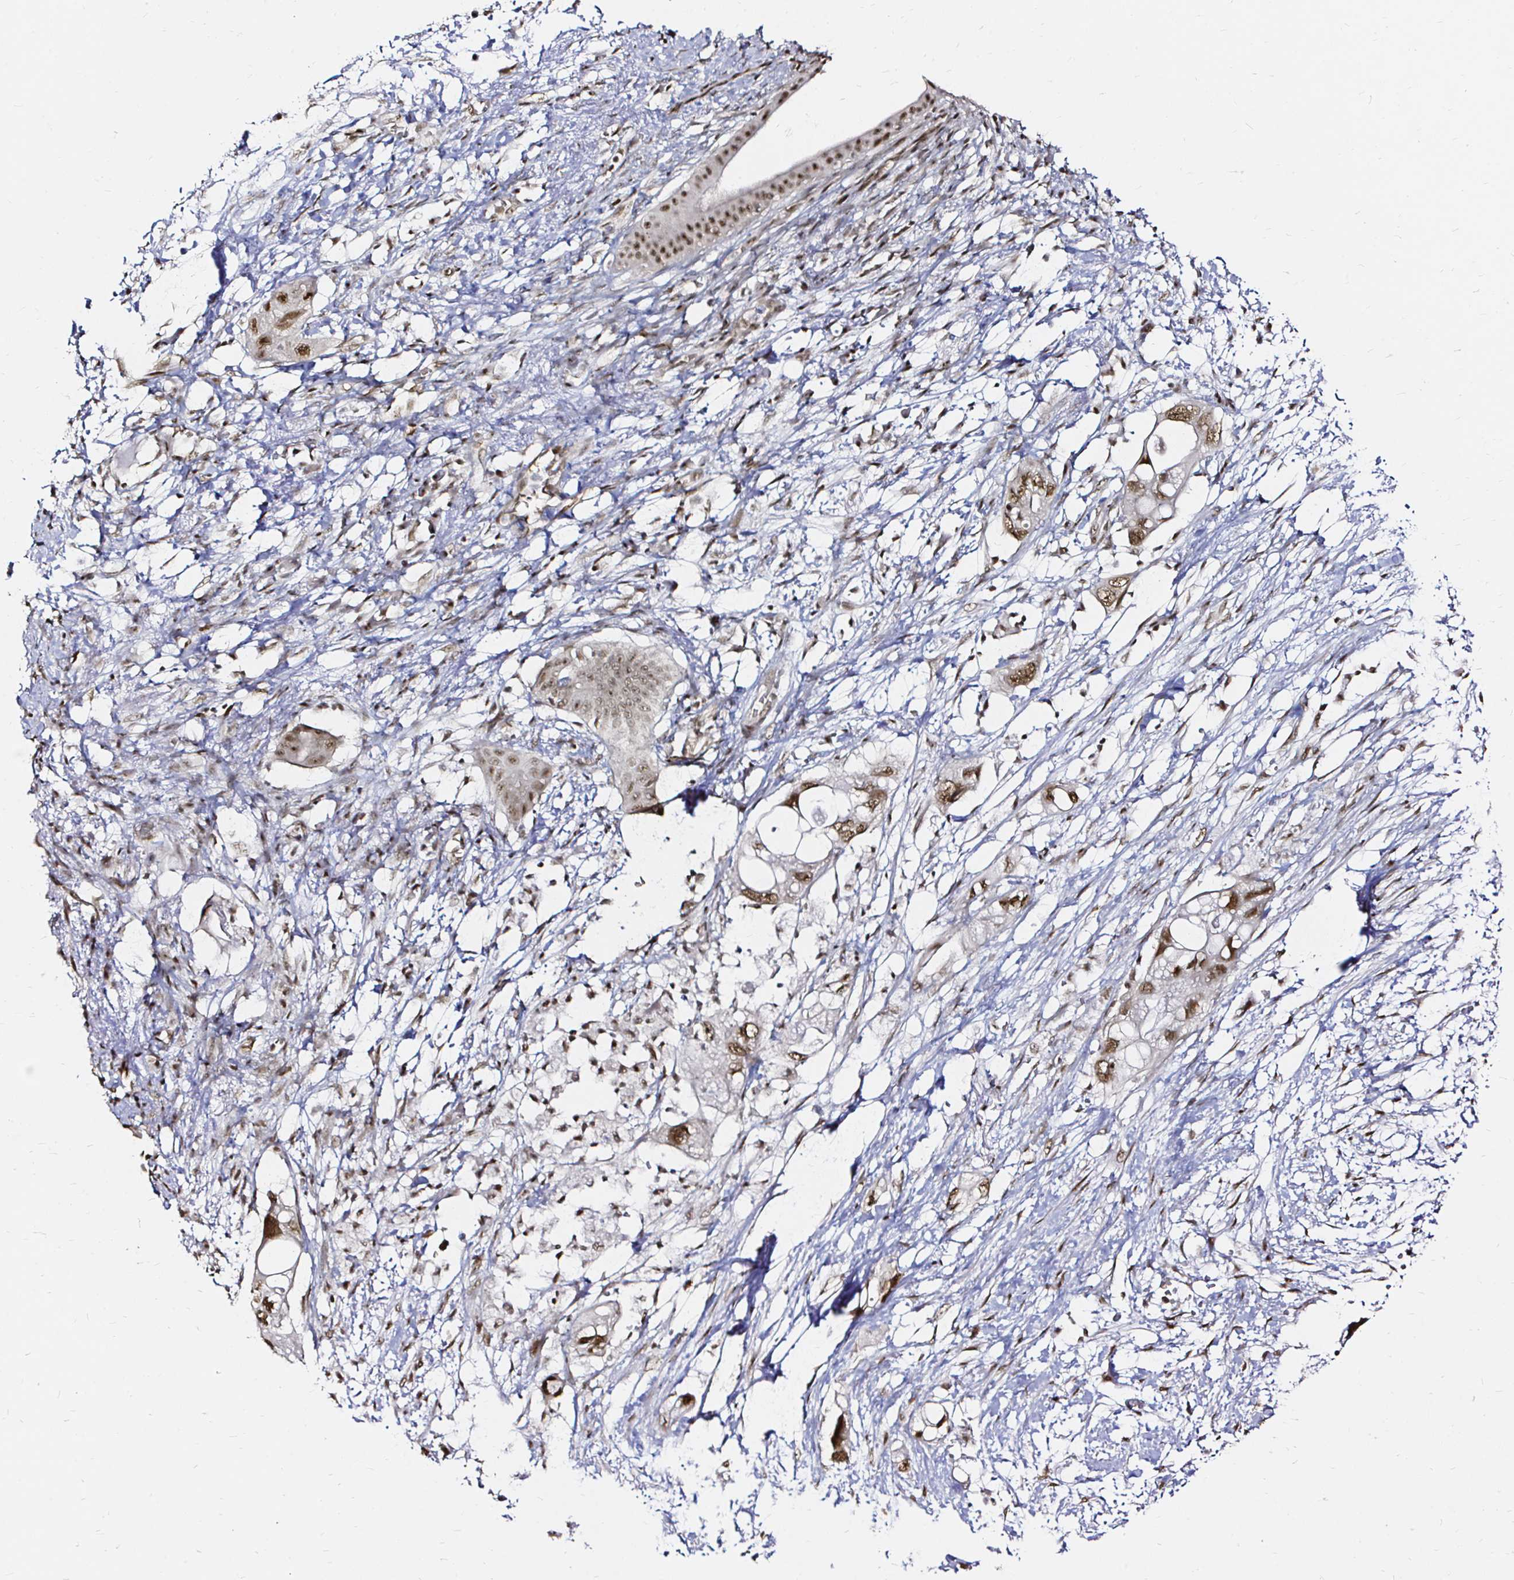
{"staining": {"intensity": "moderate", "quantity": ">75%", "location": "nuclear"}, "tissue": "pancreatic cancer", "cell_type": "Tumor cells", "image_type": "cancer", "snomed": [{"axis": "morphology", "description": "Adenocarcinoma, NOS"}, {"axis": "topography", "description": "Pancreas"}], "caption": "Immunohistochemistry (IHC) histopathology image of human pancreatic adenocarcinoma stained for a protein (brown), which exhibits medium levels of moderate nuclear positivity in about >75% of tumor cells.", "gene": "SNRPC", "patient": {"sex": "female", "age": 72}}